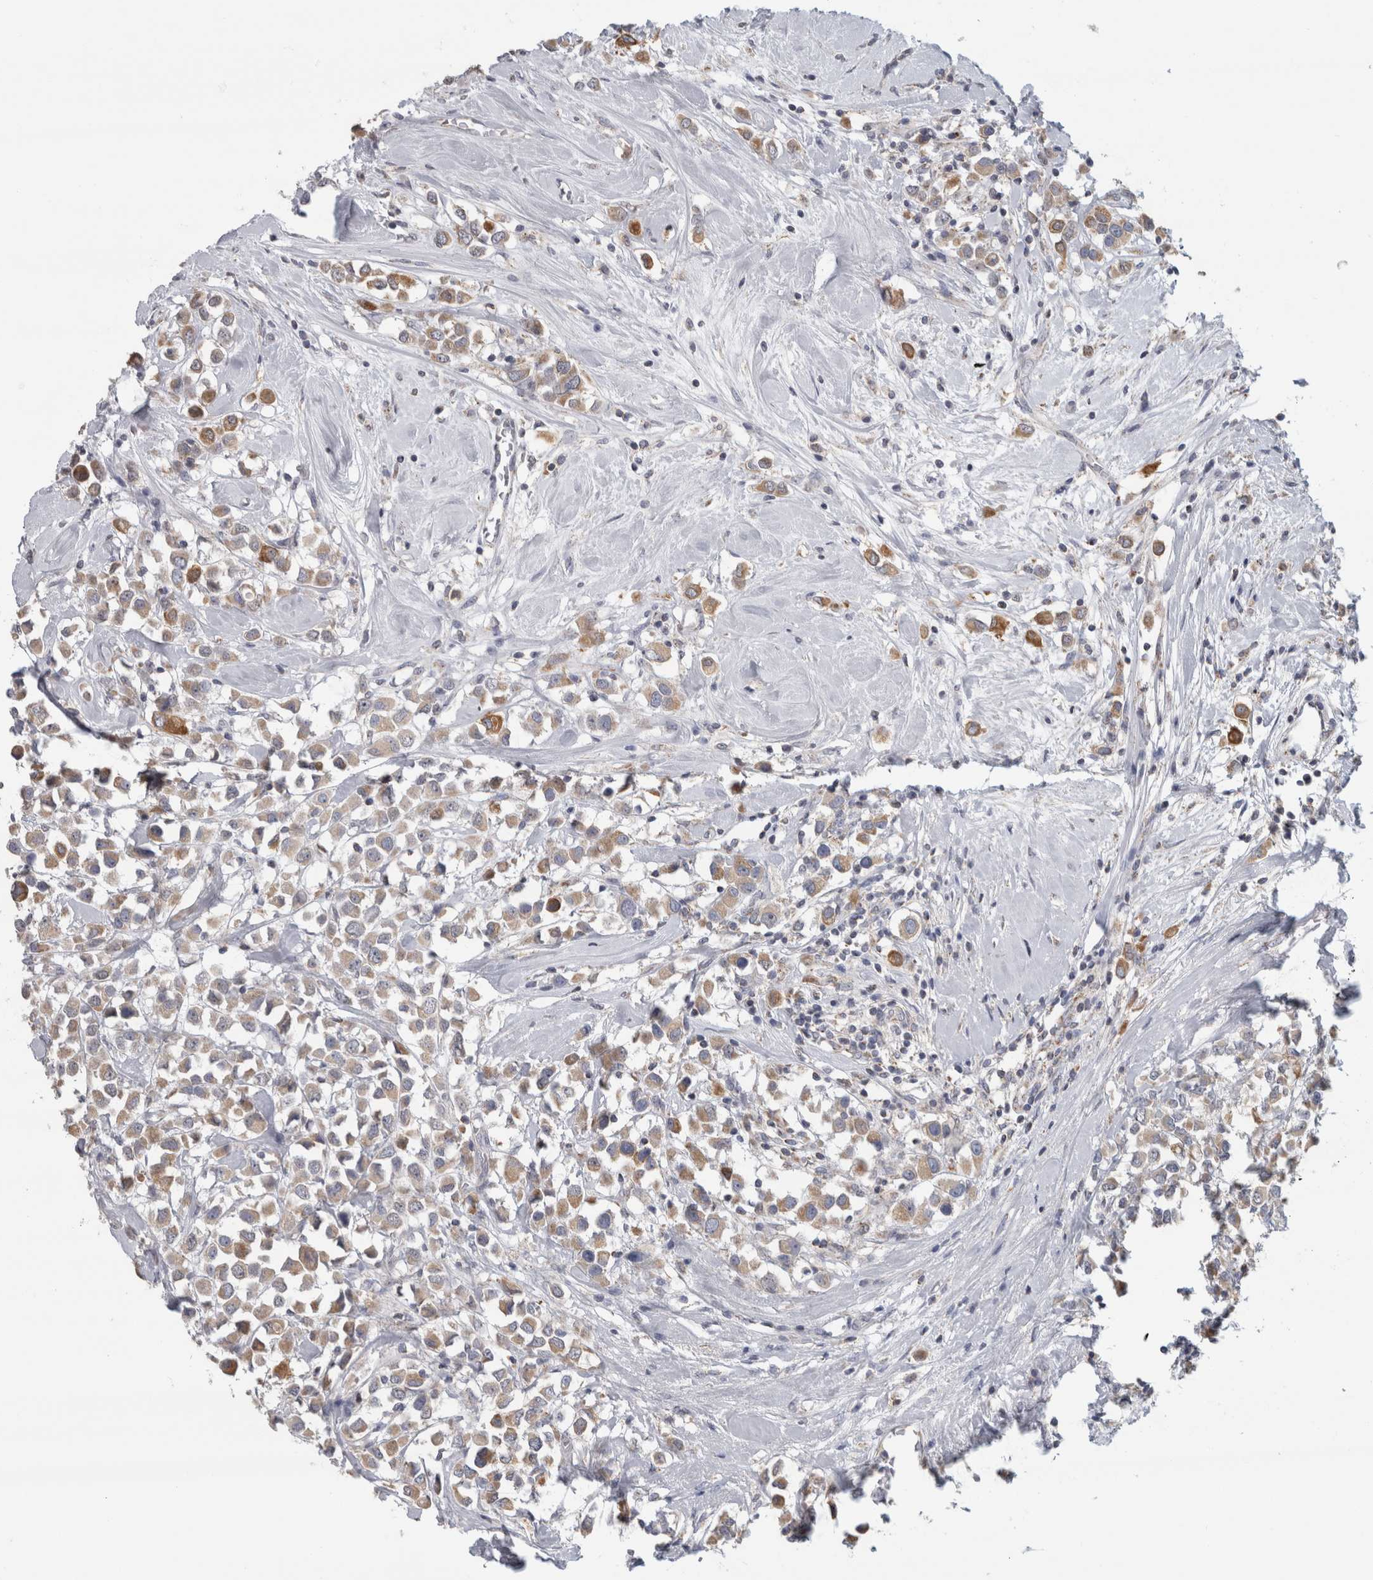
{"staining": {"intensity": "moderate", "quantity": ">75%", "location": "cytoplasmic/membranous"}, "tissue": "breast cancer", "cell_type": "Tumor cells", "image_type": "cancer", "snomed": [{"axis": "morphology", "description": "Duct carcinoma"}, {"axis": "topography", "description": "Breast"}], "caption": "Breast cancer (invasive ductal carcinoma) stained with IHC displays moderate cytoplasmic/membranous expression in about >75% of tumor cells.", "gene": "RAB18", "patient": {"sex": "female", "age": 61}}